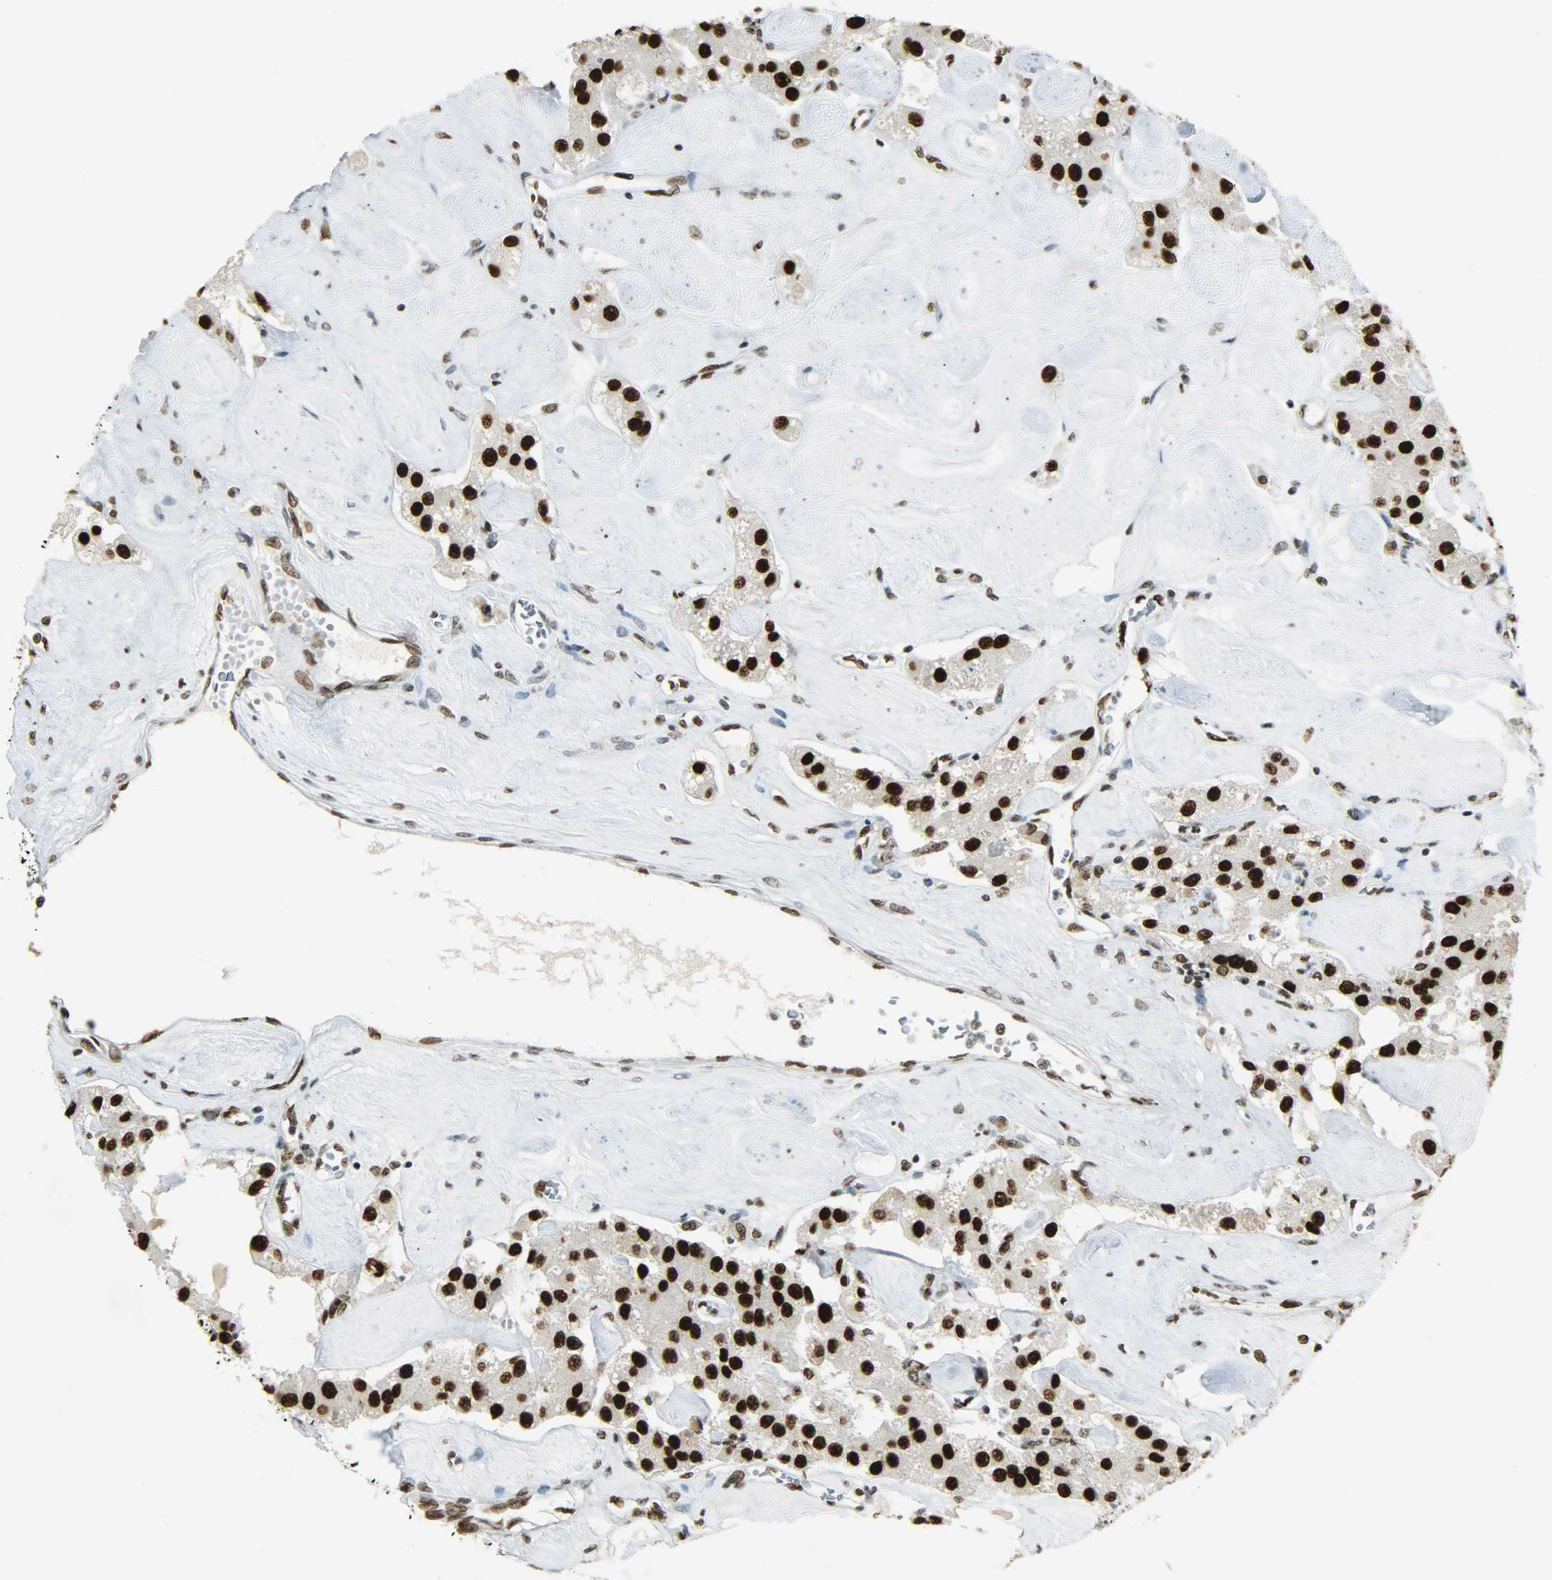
{"staining": {"intensity": "strong", "quantity": ">75%", "location": "nuclear"}, "tissue": "carcinoid", "cell_type": "Tumor cells", "image_type": "cancer", "snomed": [{"axis": "morphology", "description": "Carcinoid, malignant, NOS"}, {"axis": "topography", "description": "Pancreas"}], "caption": "This is an image of immunohistochemistry staining of malignant carcinoid, which shows strong staining in the nuclear of tumor cells.", "gene": "MYEF2", "patient": {"sex": "male", "age": 41}}